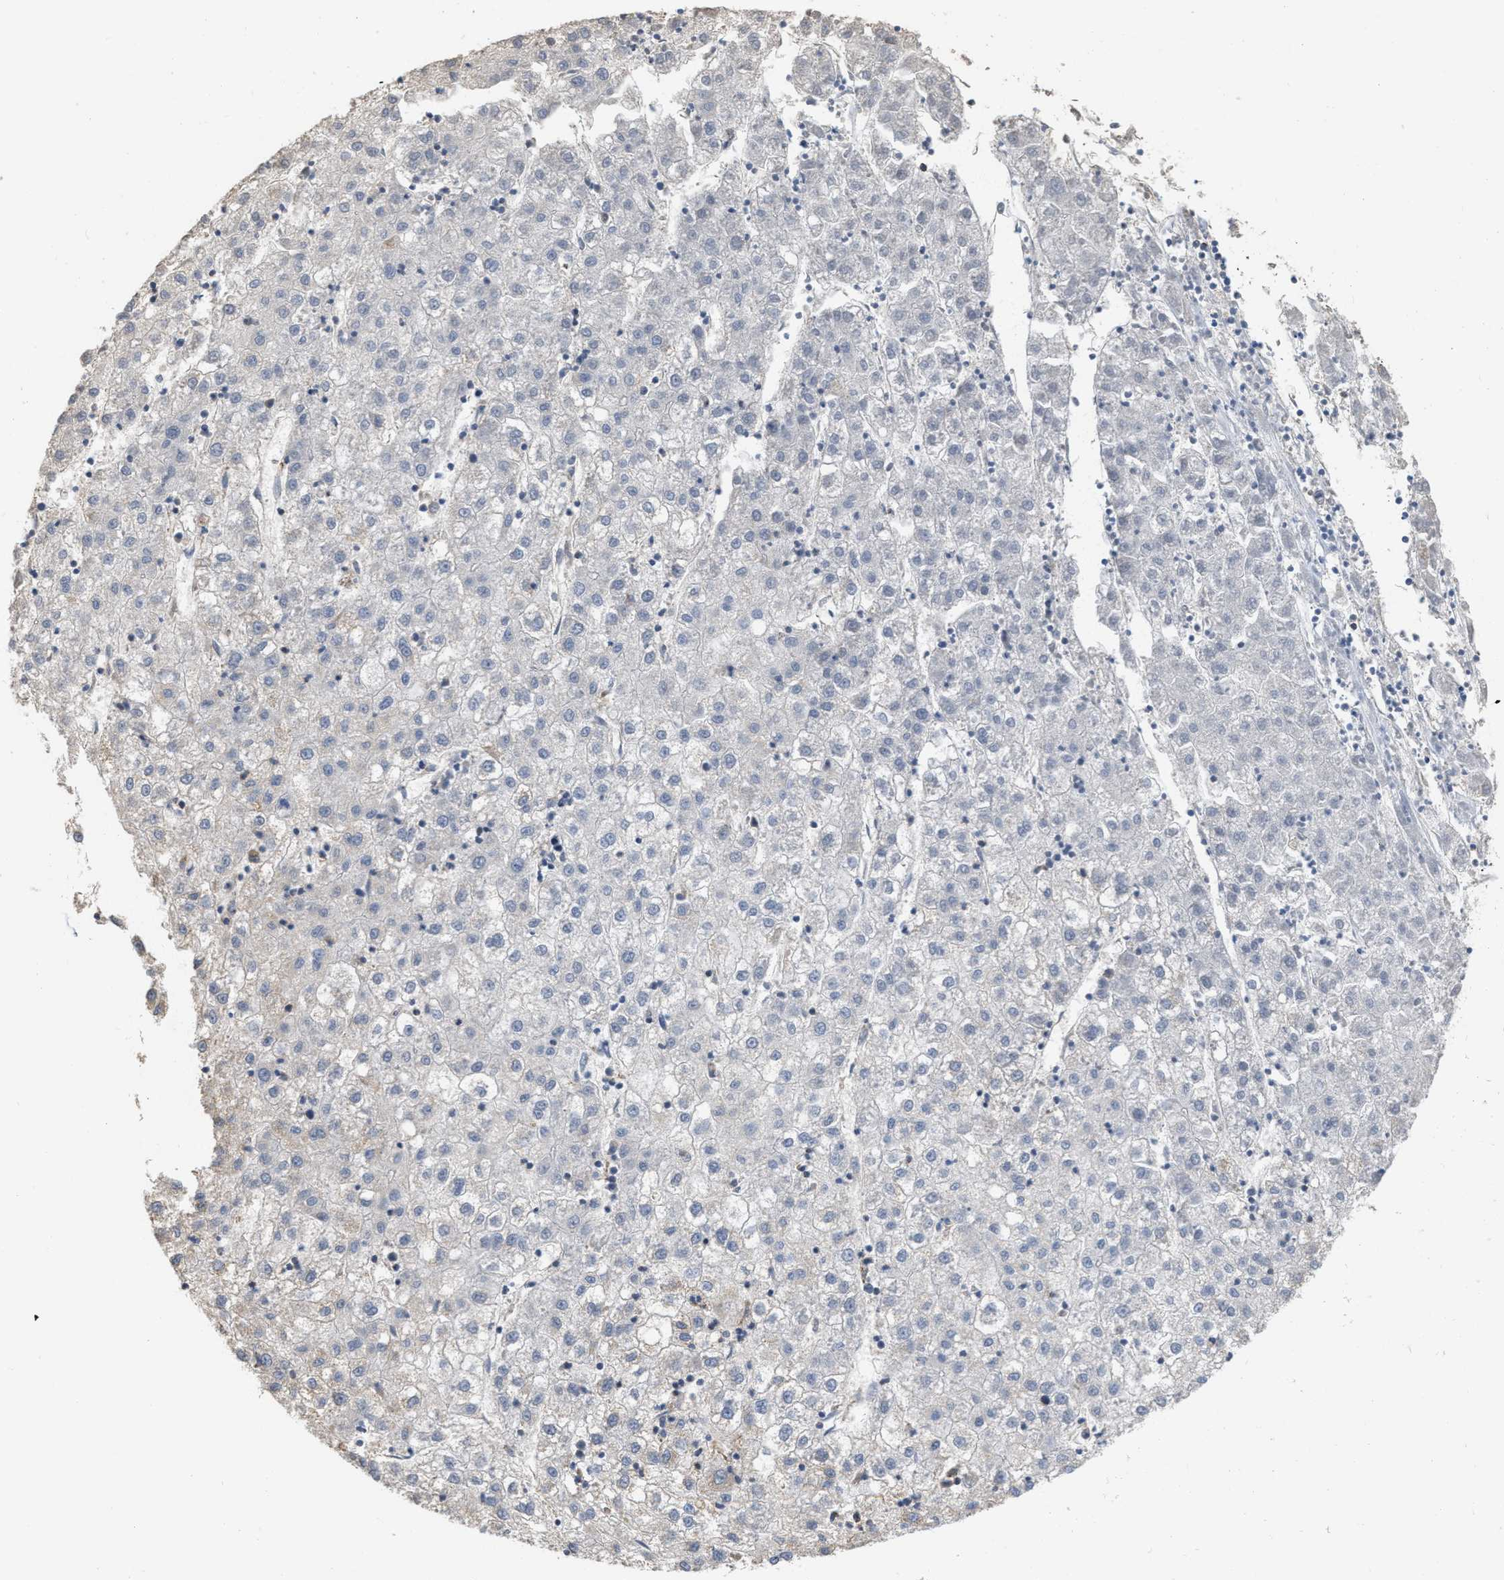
{"staining": {"intensity": "negative", "quantity": "none", "location": "none"}, "tissue": "liver cancer", "cell_type": "Tumor cells", "image_type": "cancer", "snomed": [{"axis": "morphology", "description": "Carcinoma, Hepatocellular, NOS"}, {"axis": "topography", "description": "Liver"}], "caption": "An image of human liver hepatocellular carcinoma is negative for staining in tumor cells.", "gene": "CBLB", "patient": {"sex": "male", "age": 72}}